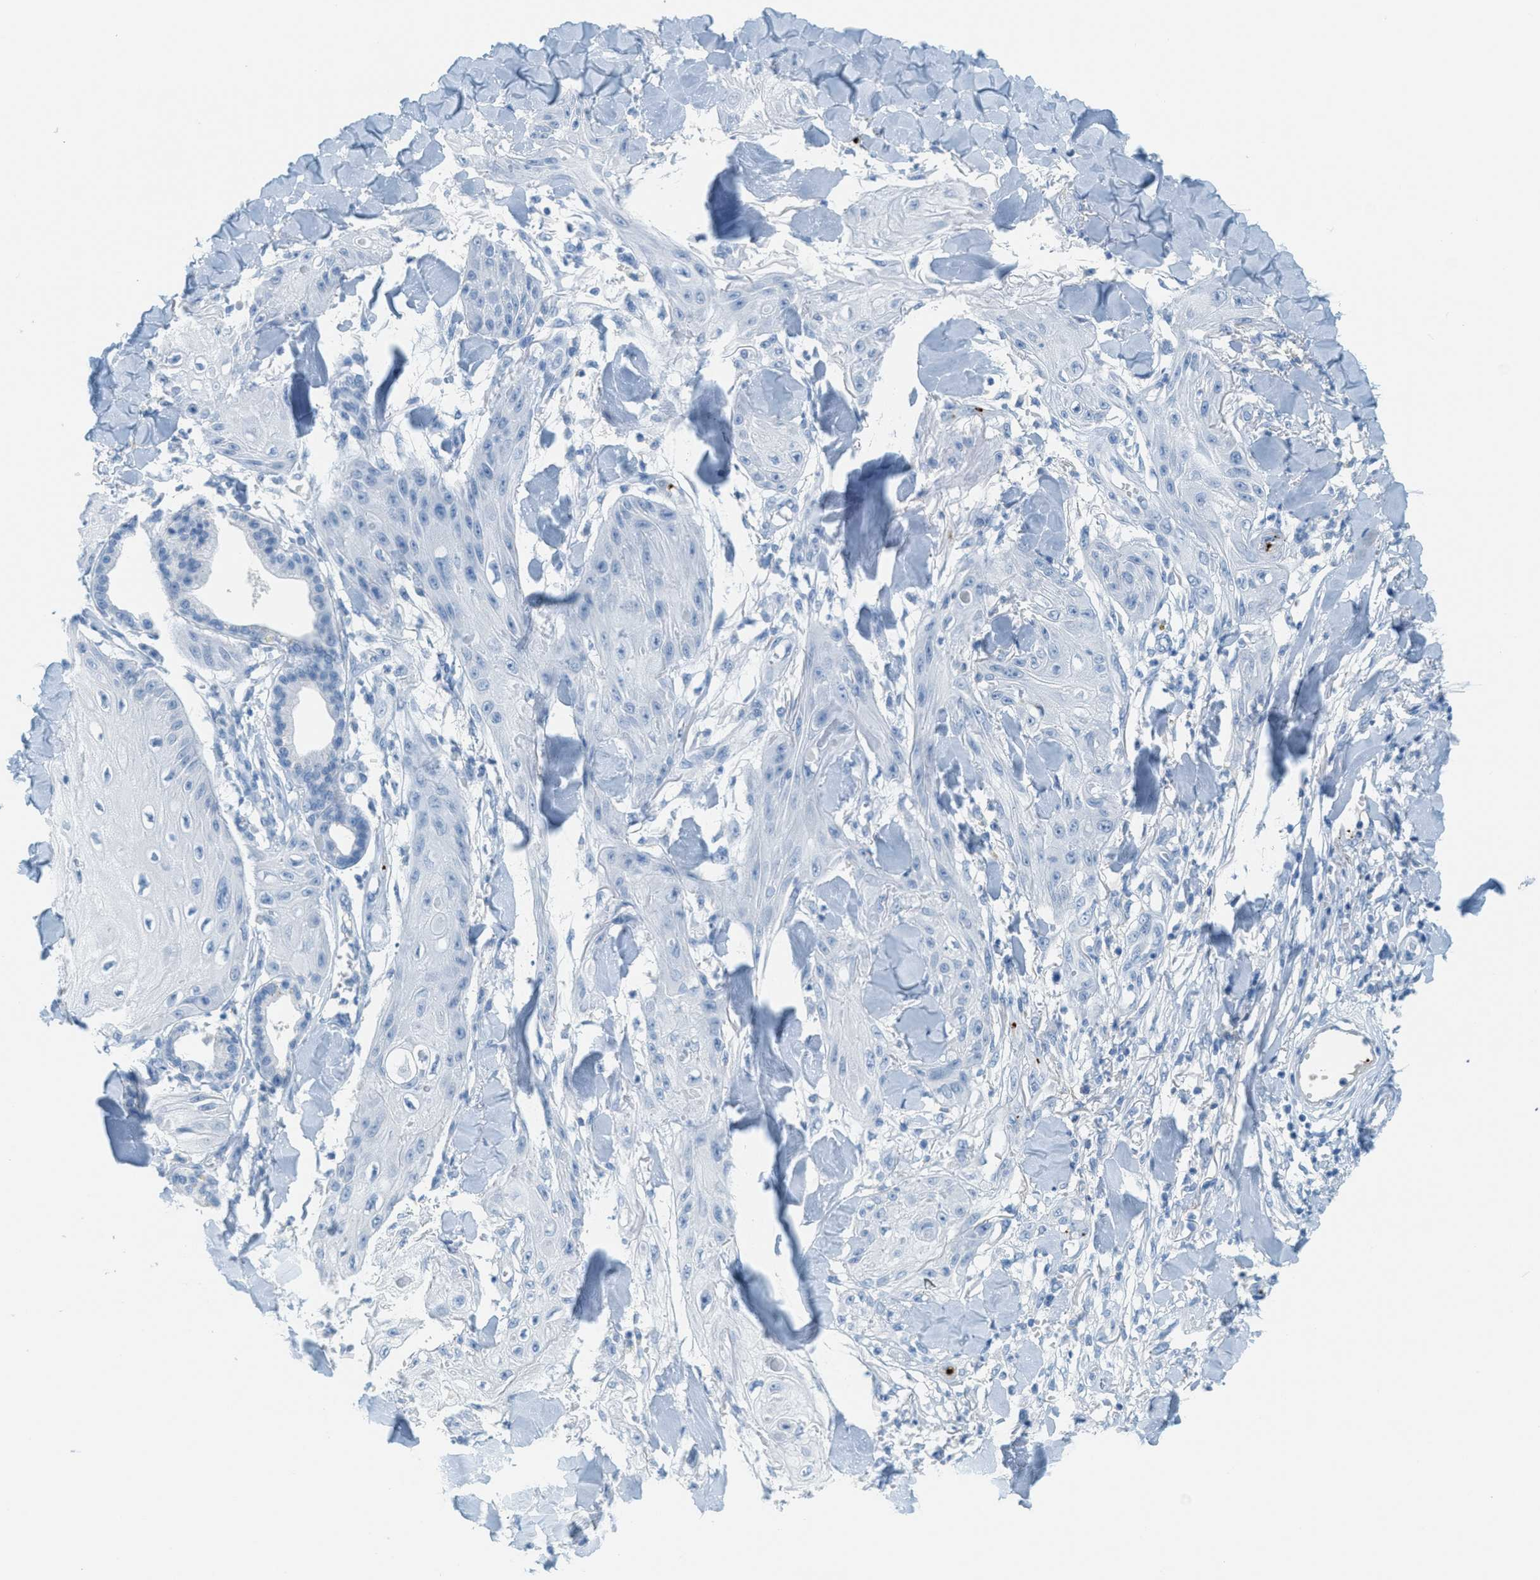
{"staining": {"intensity": "negative", "quantity": "none", "location": "none"}, "tissue": "skin cancer", "cell_type": "Tumor cells", "image_type": "cancer", "snomed": [{"axis": "morphology", "description": "Squamous cell carcinoma, NOS"}, {"axis": "topography", "description": "Skin"}], "caption": "Tumor cells show no significant protein staining in squamous cell carcinoma (skin). (DAB (3,3'-diaminobenzidine) immunohistochemistry (IHC), high magnification).", "gene": "PPBP", "patient": {"sex": "male", "age": 74}}